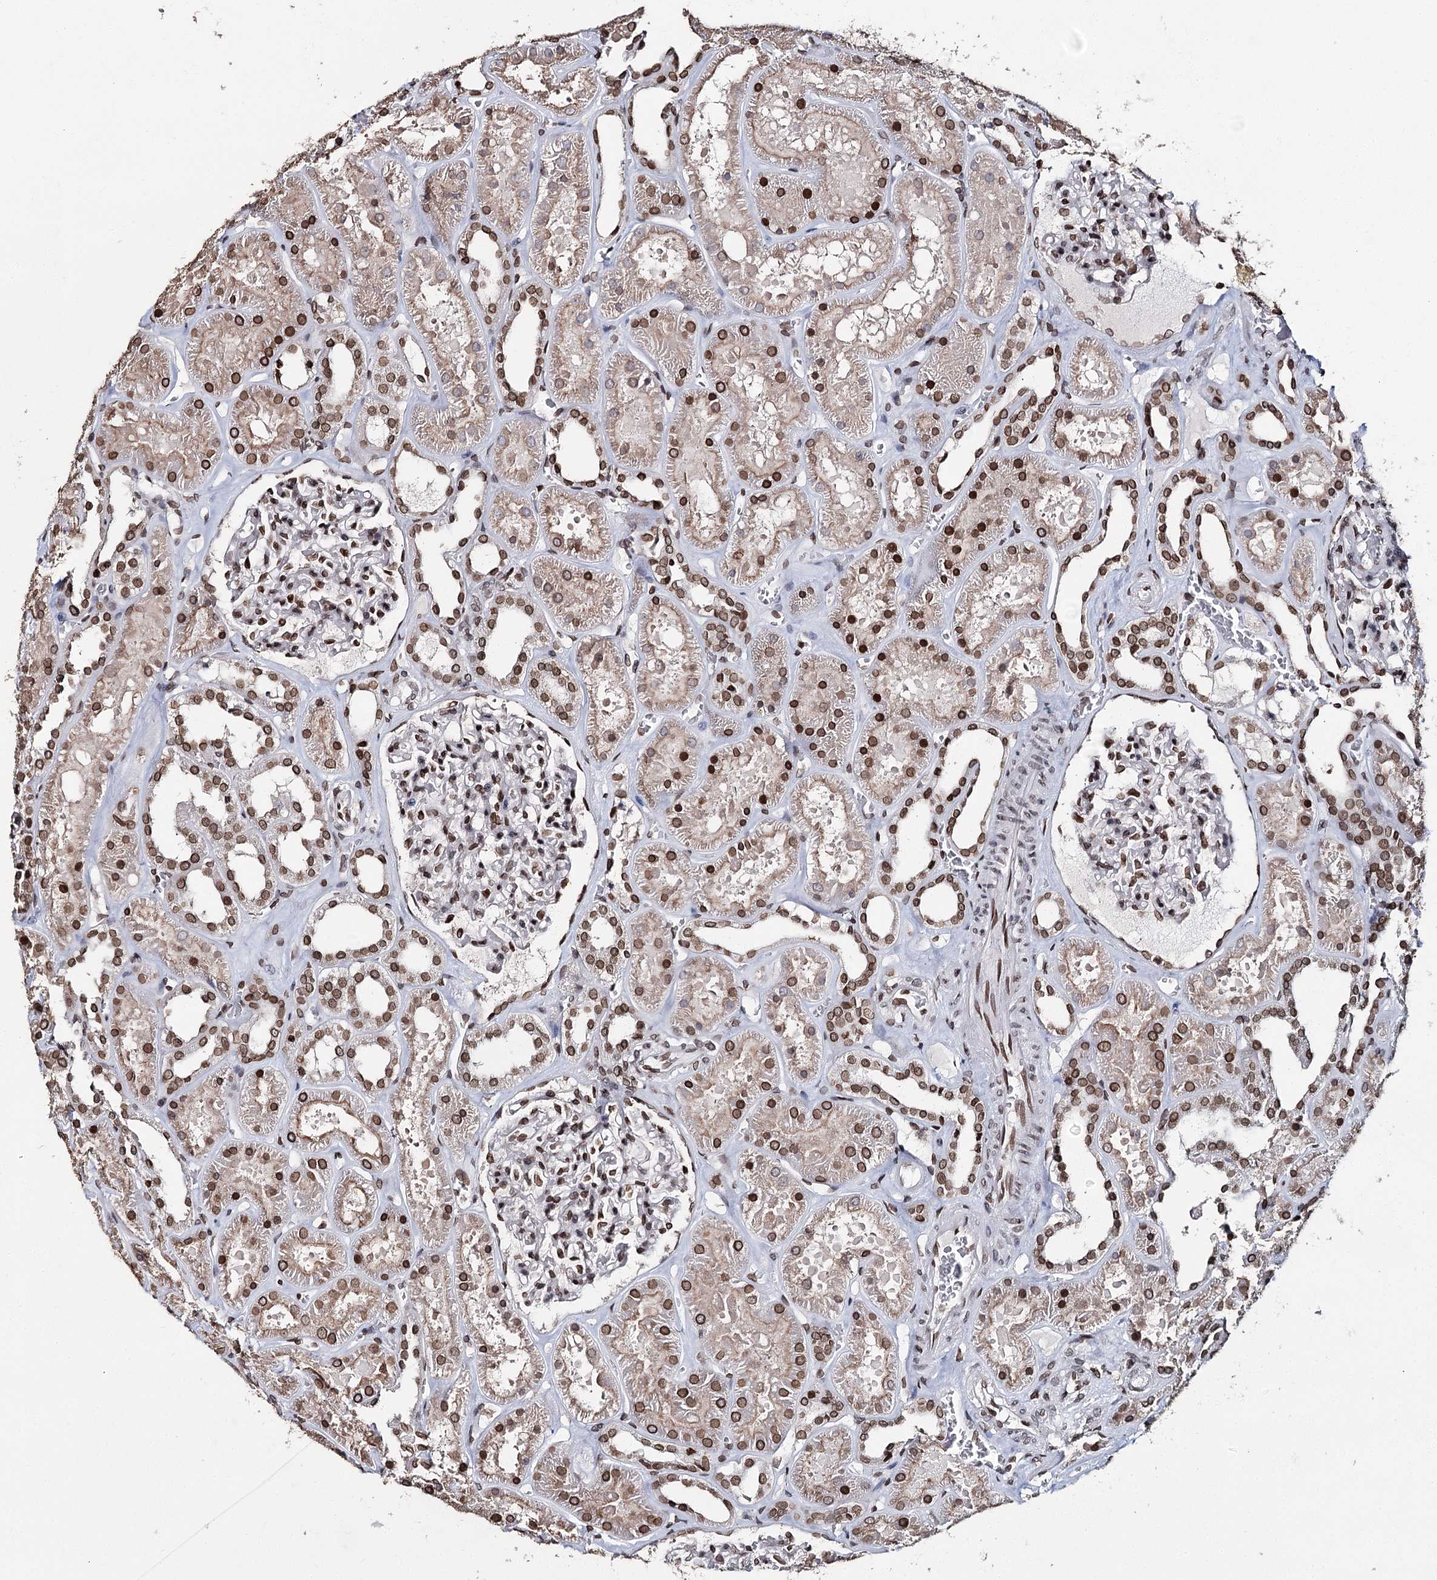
{"staining": {"intensity": "moderate", "quantity": ">75%", "location": "nuclear"}, "tissue": "kidney", "cell_type": "Cells in glomeruli", "image_type": "normal", "snomed": [{"axis": "morphology", "description": "Normal tissue, NOS"}, {"axis": "topography", "description": "Kidney"}], "caption": "Protein analysis of normal kidney displays moderate nuclear positivity in approximately >75% of cells in glomeruli. The staining was performed using DAB (3,3'-diaminobenzidine) to visualize the protein expression in brown, while the nuclei were stained in blue with hematoxylin (Magnification: 20x).", "gene": "KIAA0930", "patient": {"sex": "female", "age": 41}}